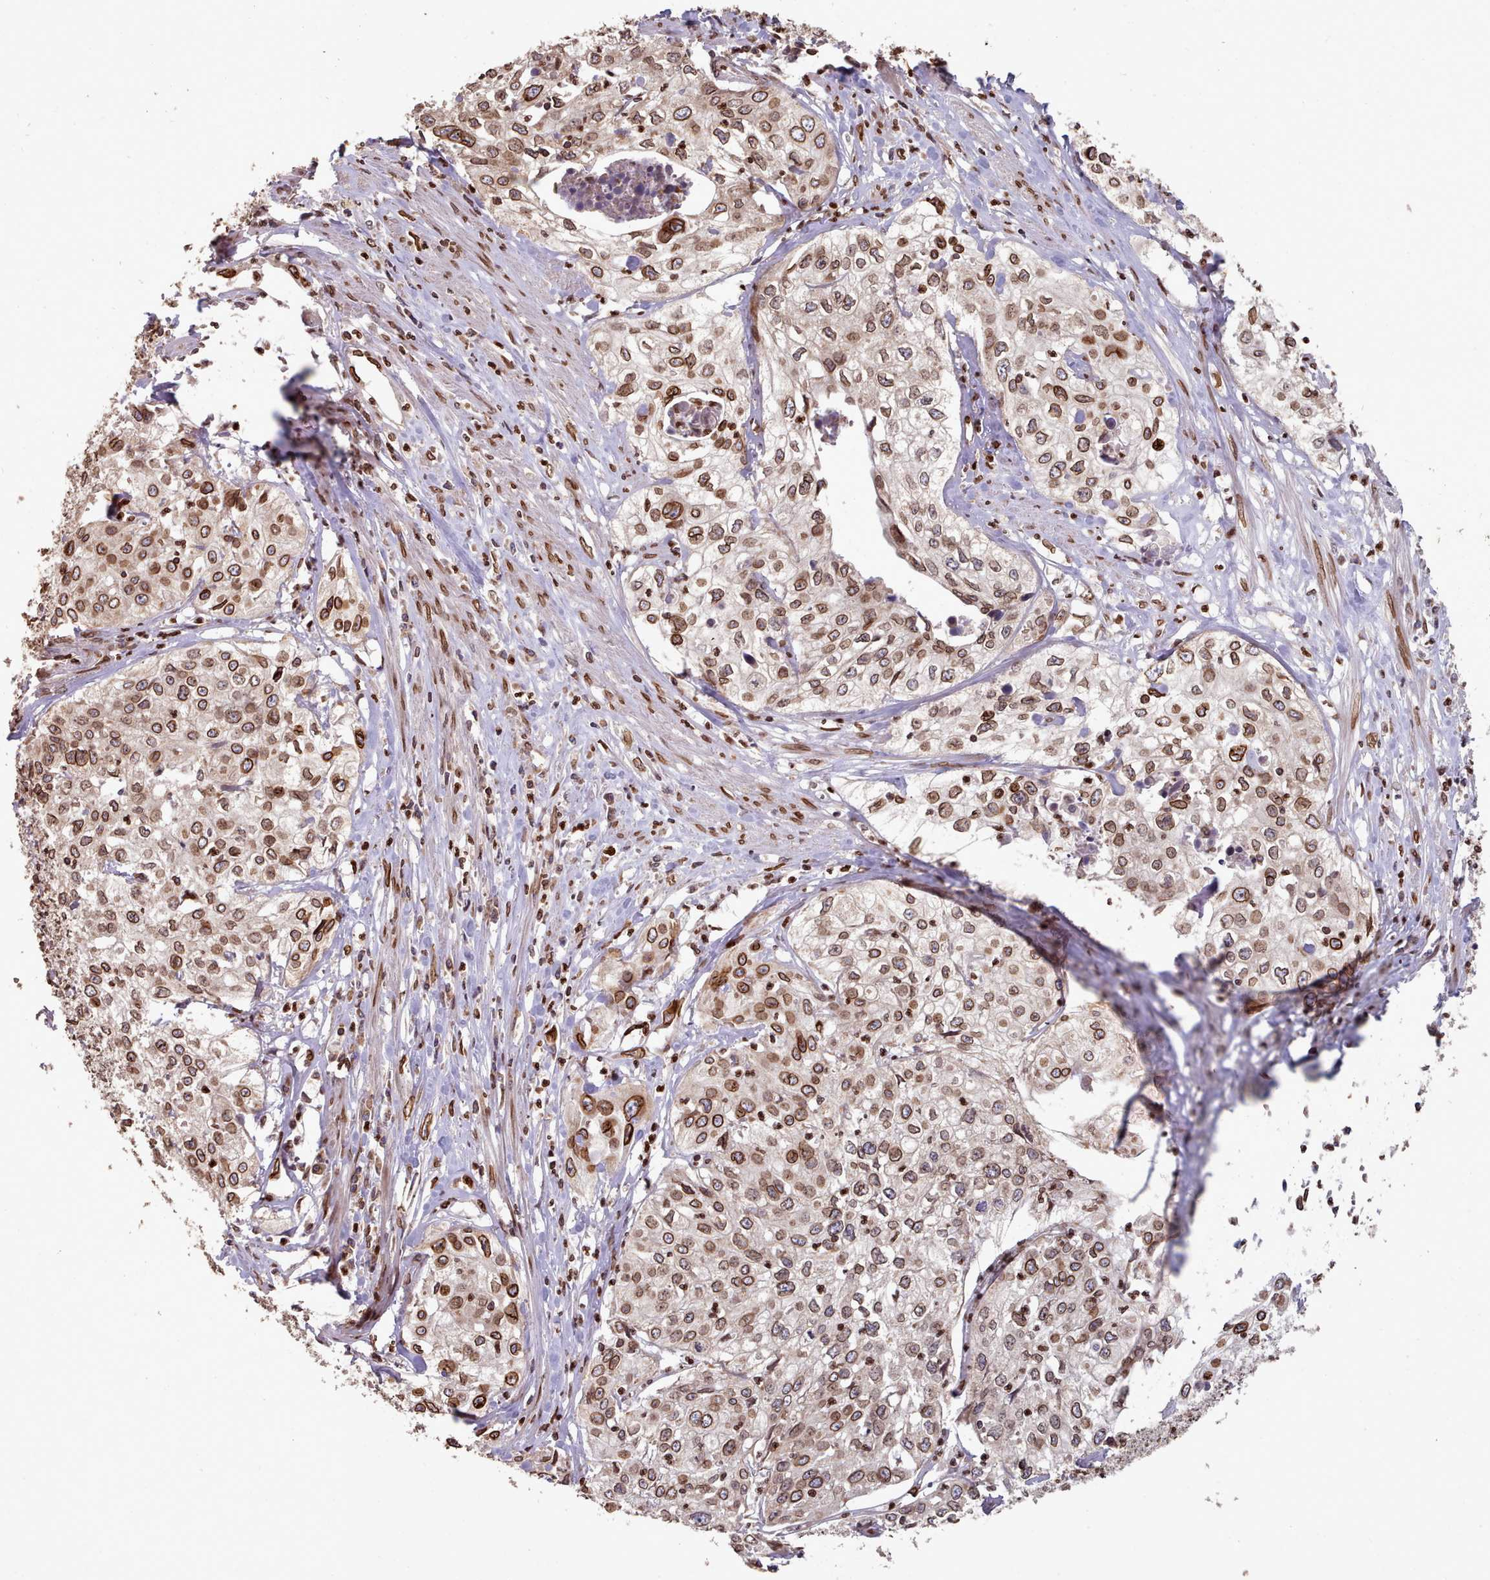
{"staining": {"intensity": "moderate", "quantity": ">75%", "location": "cytoplasmic/membranous,nuclear"}, "tissue": "cervical cancer", "cell_type": "Tumor cells", "image_type": "cancer", "snomed": [{"axis": "morphology", "description": "Squamous cell carcinoma, NOS"}, {"axis": "topography", "description": "Cervix"}], "caption": "Immunohistochemical staining of cervical cancer (squamous cell carcinoma) demonstrates moderate cytoplasmic/membranous and nuclear protein staining in about >75% of tumor cells. The protein is stained brown, and the nuclei are stained in blue (DAB (3,3'-diaminobenzidine) IHC with brightfield microscopy, high magnification).", "gene": "TOR1AIP1", "patient": {"sex": "female", "age": 31}}